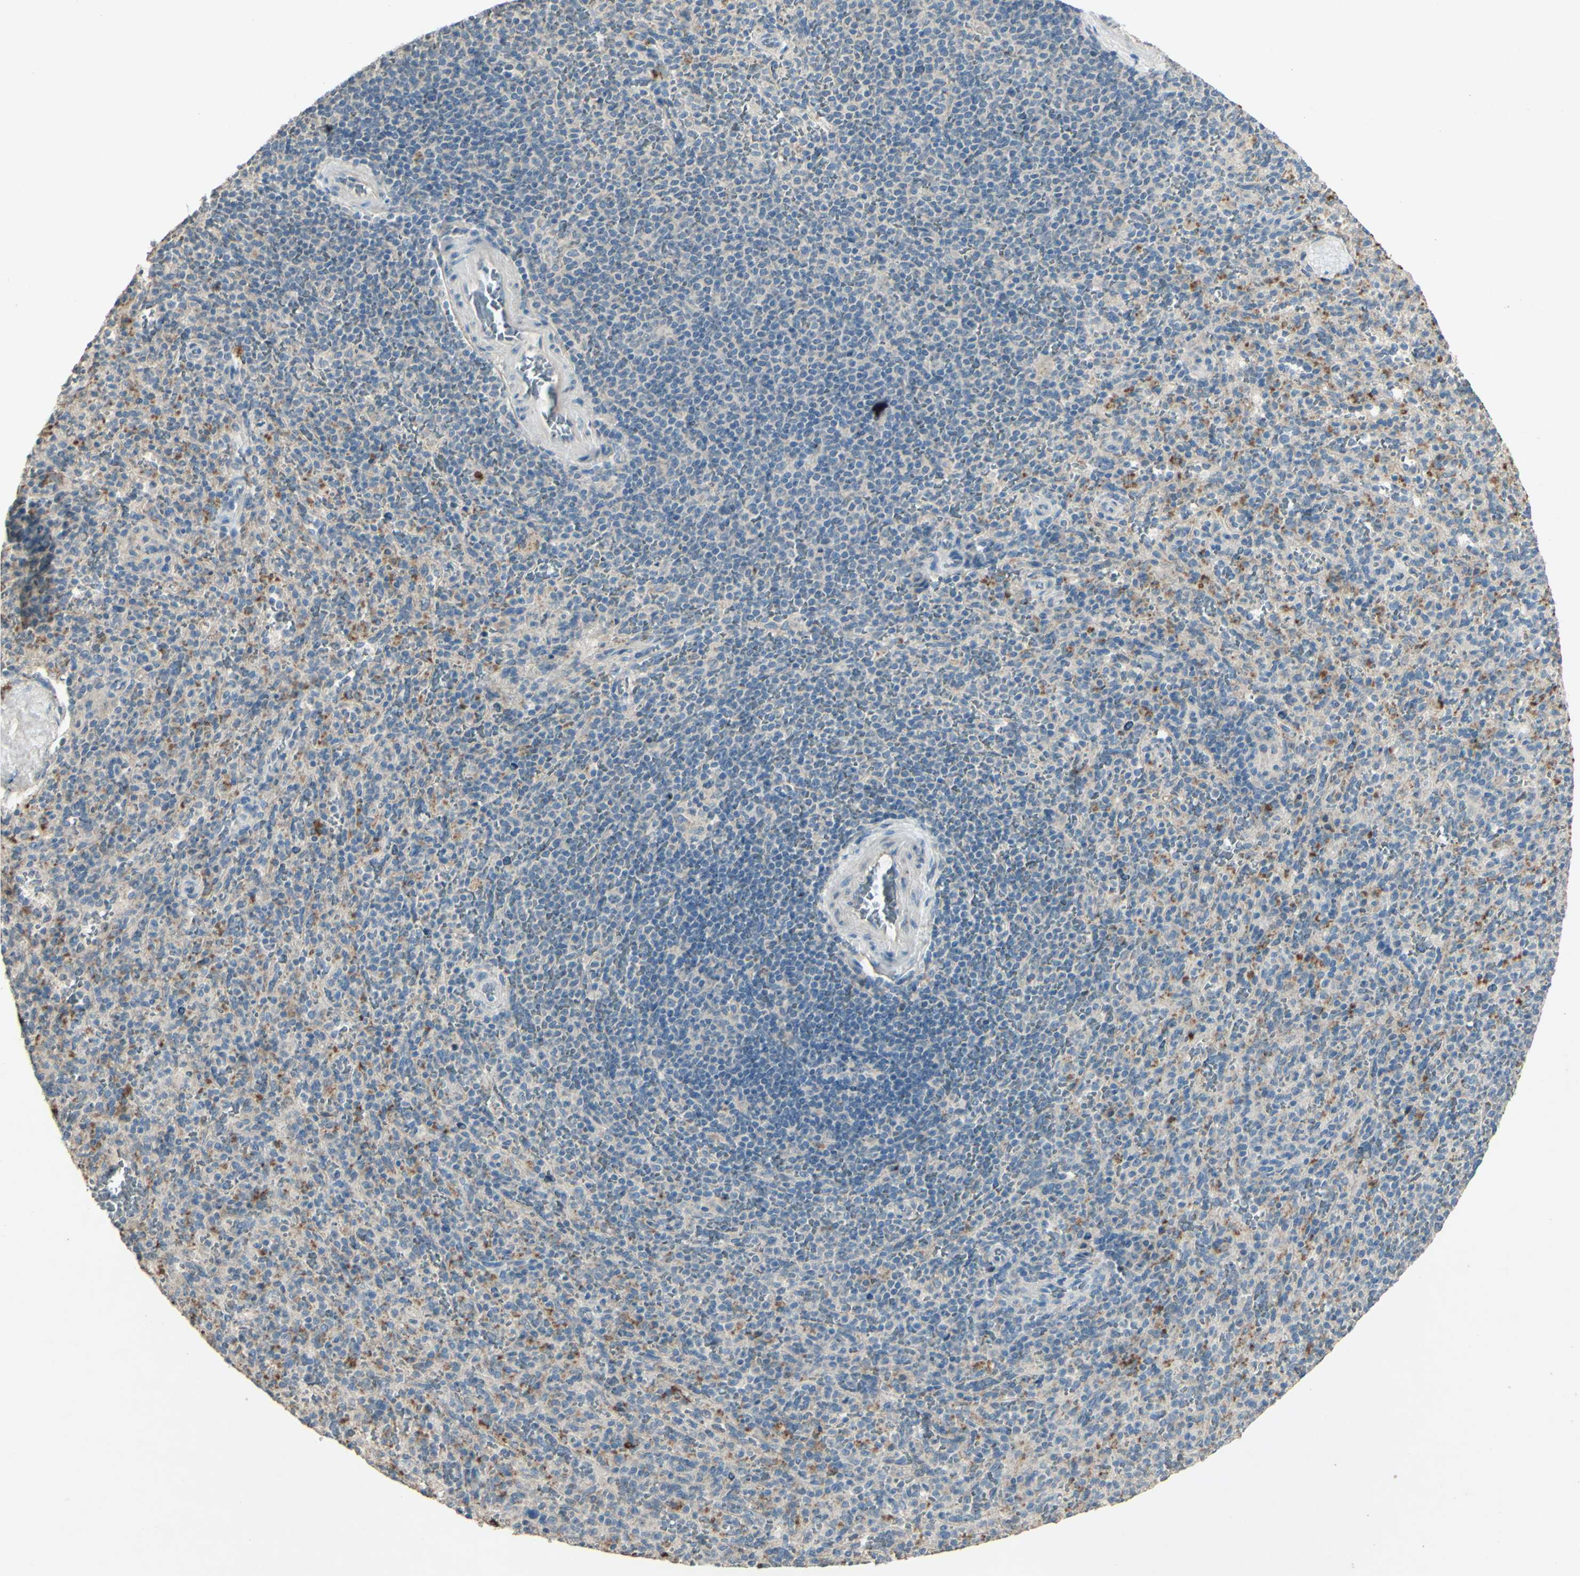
{"staining": {"intensity": "moderate", "quantity": "<25%", "location": "cytoplasmic/membranous"}, "tissue": "spleen", "cell_type": "Cells in red pulp", "image_type": "normal", "snomed": [{"axis": "morphology", "description": "Normal tissue, NOS"}, {"axis": "topography", "description": "Spleen"}], "caption": "Normal spleen displays moderate cytoplasmic/membranous expression in about <25% of cells in red pulp, visualized by immunohistochemistry. The staining was performed using DAB, with brown indicating positive protein expression. Nuclei are stained blue with hematoxylin.", "gene": "TIMM21", "patient": {"sex": "male", "age": 36}}